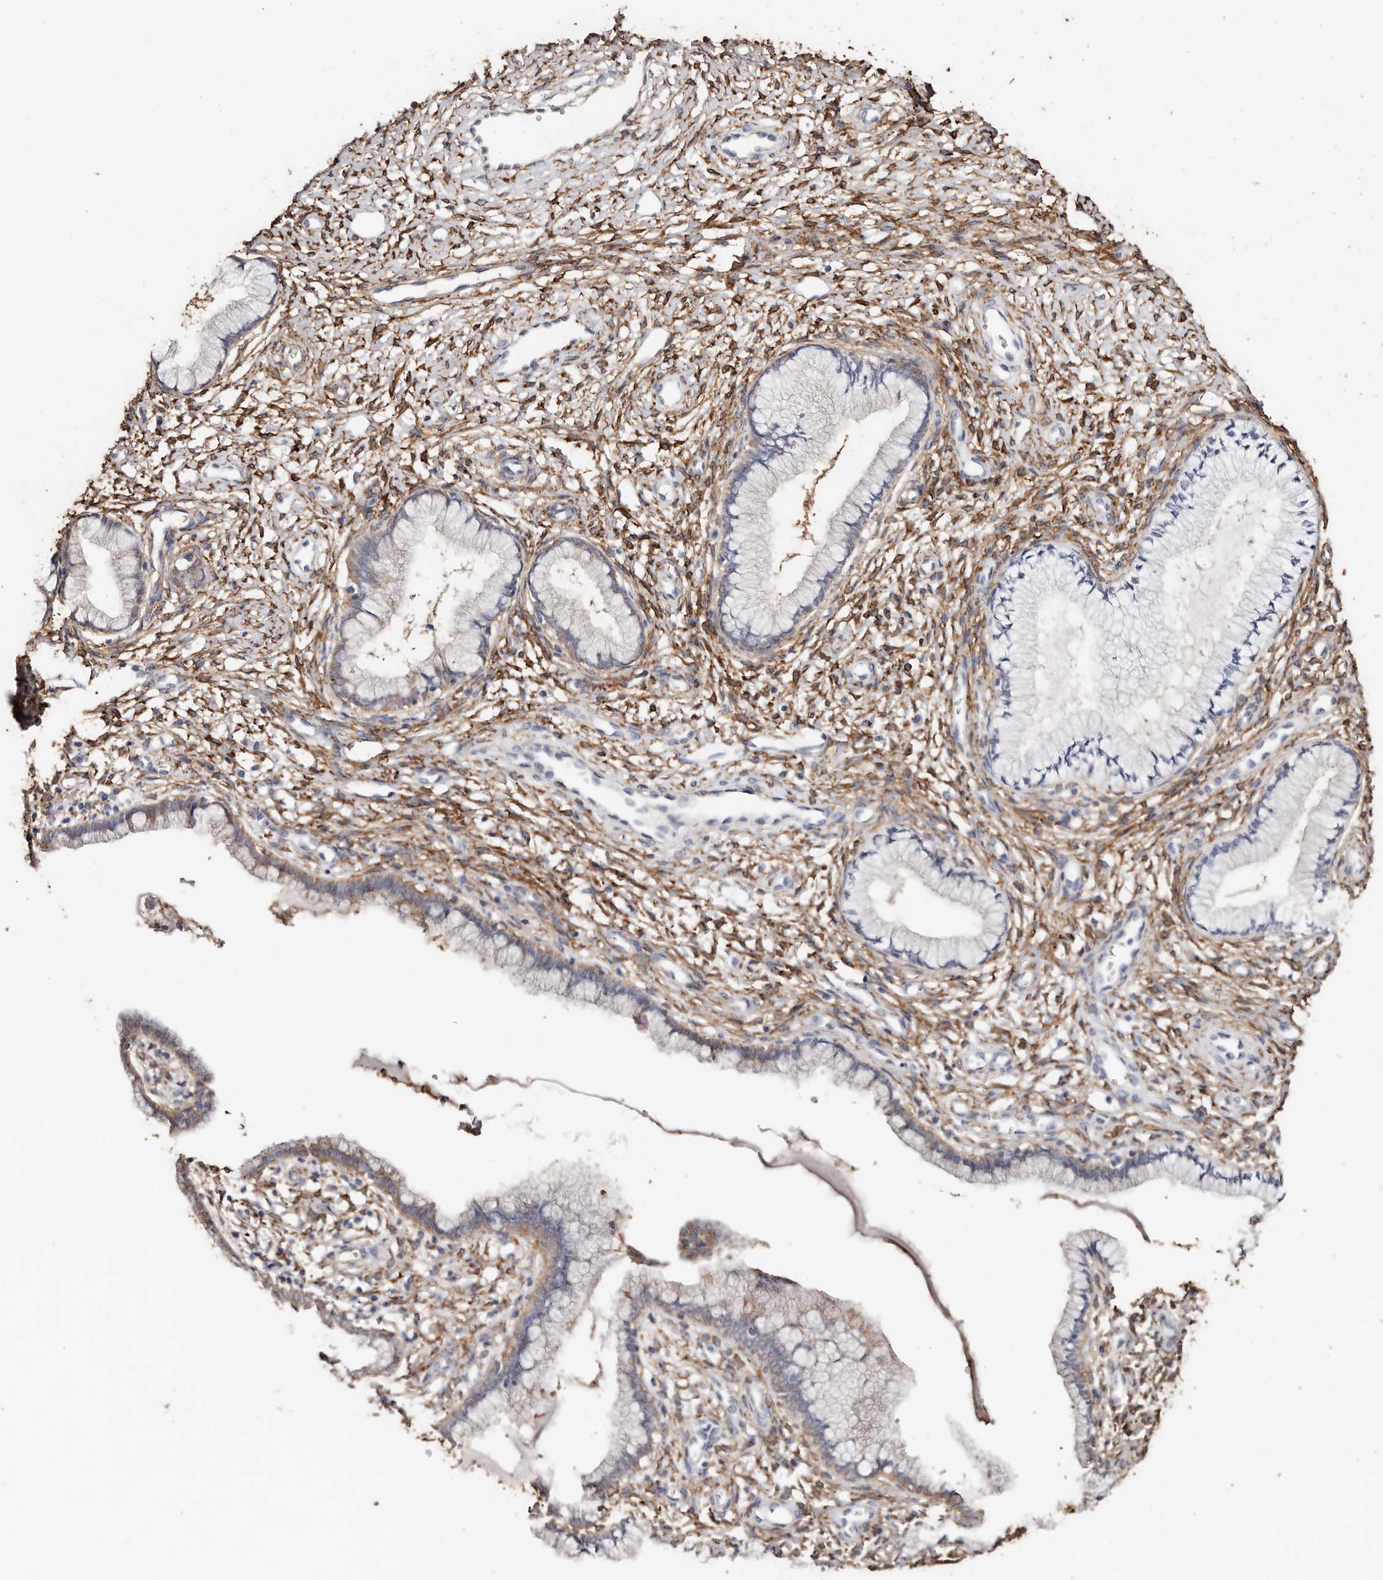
{"staining": {"intensity": "negative", "quantity": "none", "location": "none"}, "tissue": "cervix", "cell_type": "Glandular cells", "image_type": "normal", "snomed": [{"axis": "morphology", "description": "Normal tissue, NOS"}, {"axis": "topography", "description": "Cervix"}], "caption": "Histopathology image shows no significant protein positivity in glandular cells of unremarkable cervix.", "gene": "TGM2", "patient": {"sex": "female", "age": 36}}